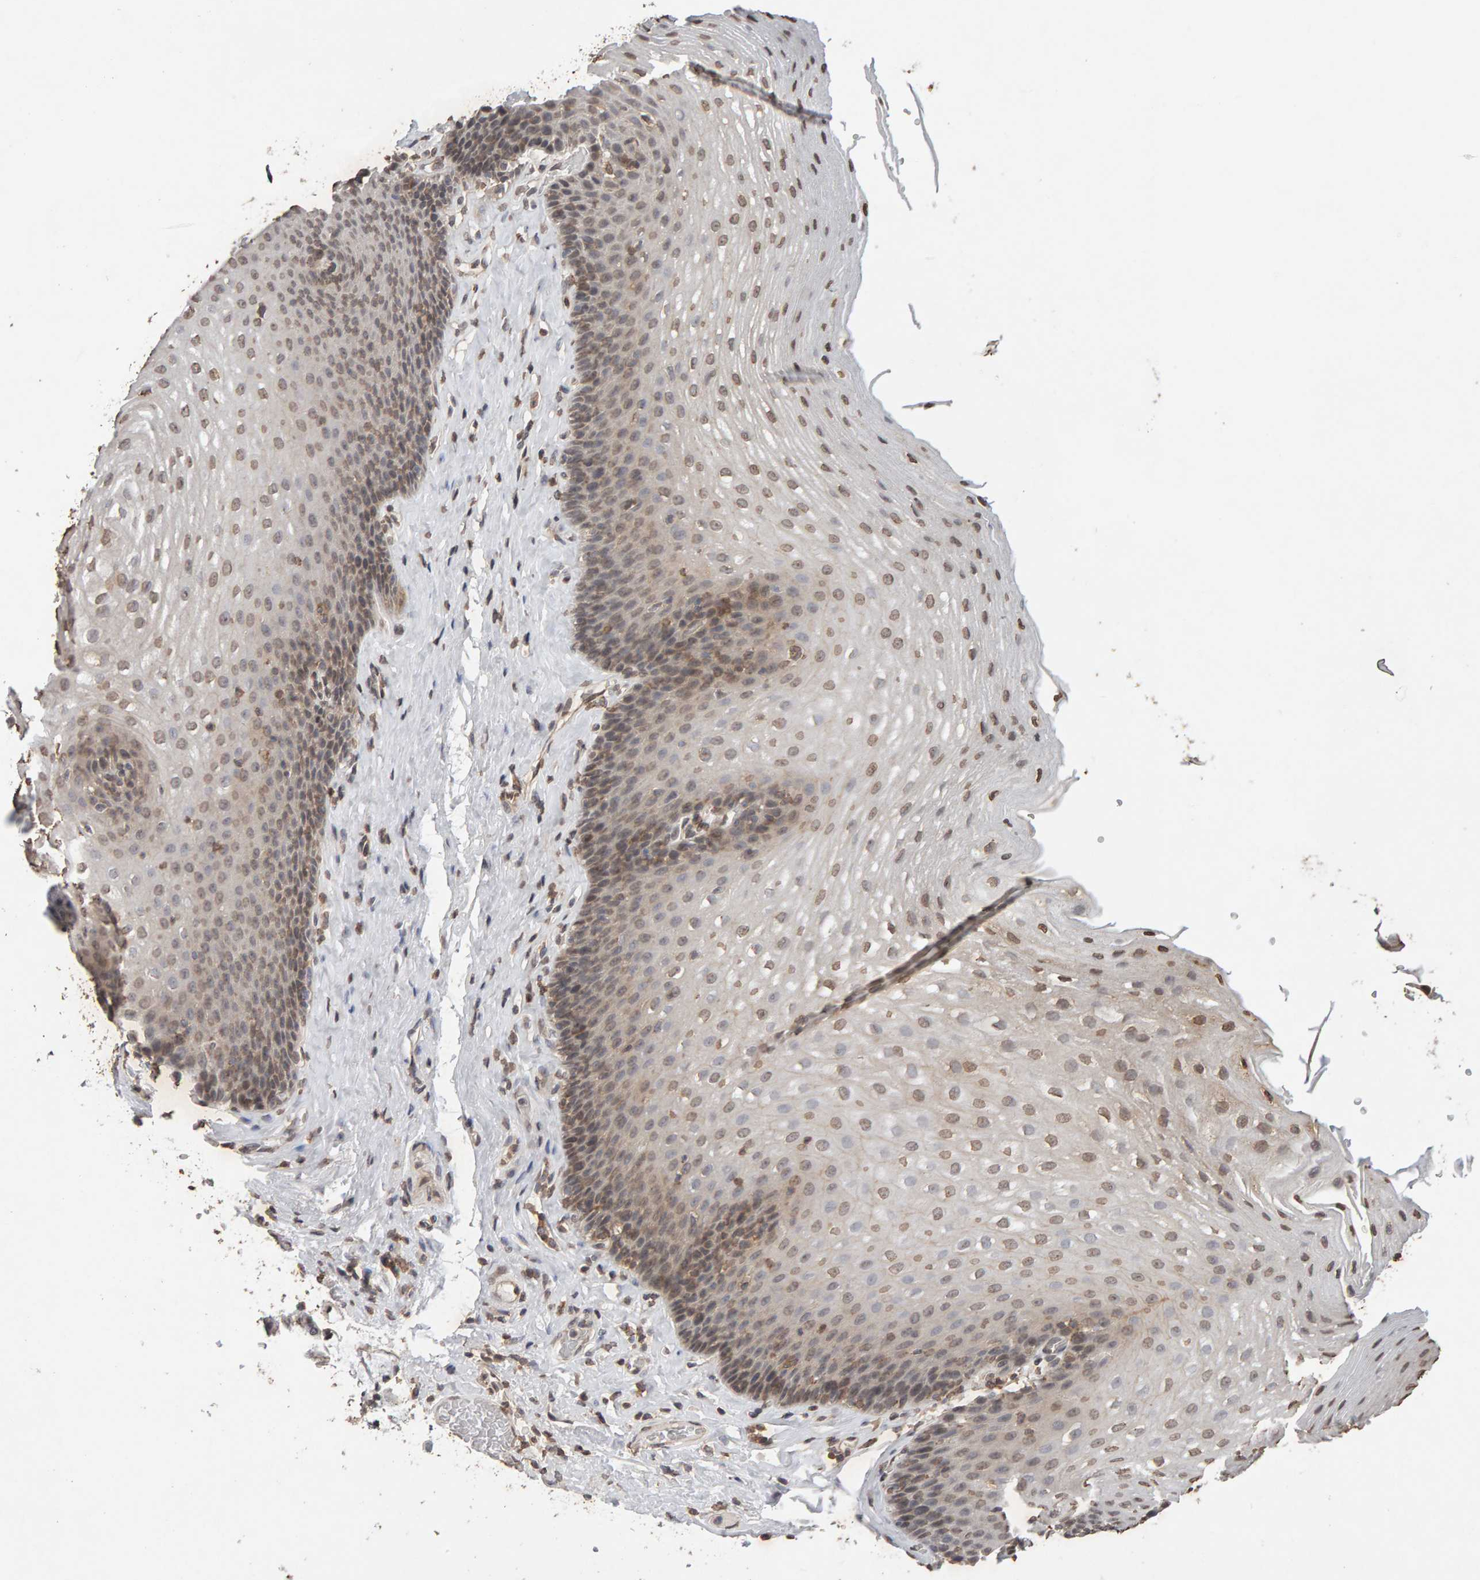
{"staining": {"intensity": "moderate", "quantity": ">75%", "location": "nuclear"}, "tissue": "esophagus", "cell_type": "Squamous epithelial cells", "image_type": "normal", "snomed": [{"axis": "morphology", "description": "Normal tissue, NOS"}, {"axis": "topography", "description": "Esophagus"}], "caption": "Moderate nuclear positivity is appreciated in about >75% of squamous epithelial cells in unremarkable esophagus.", "gene": "DNAJB5", "patient": {"sex": "female", "age": 66}}